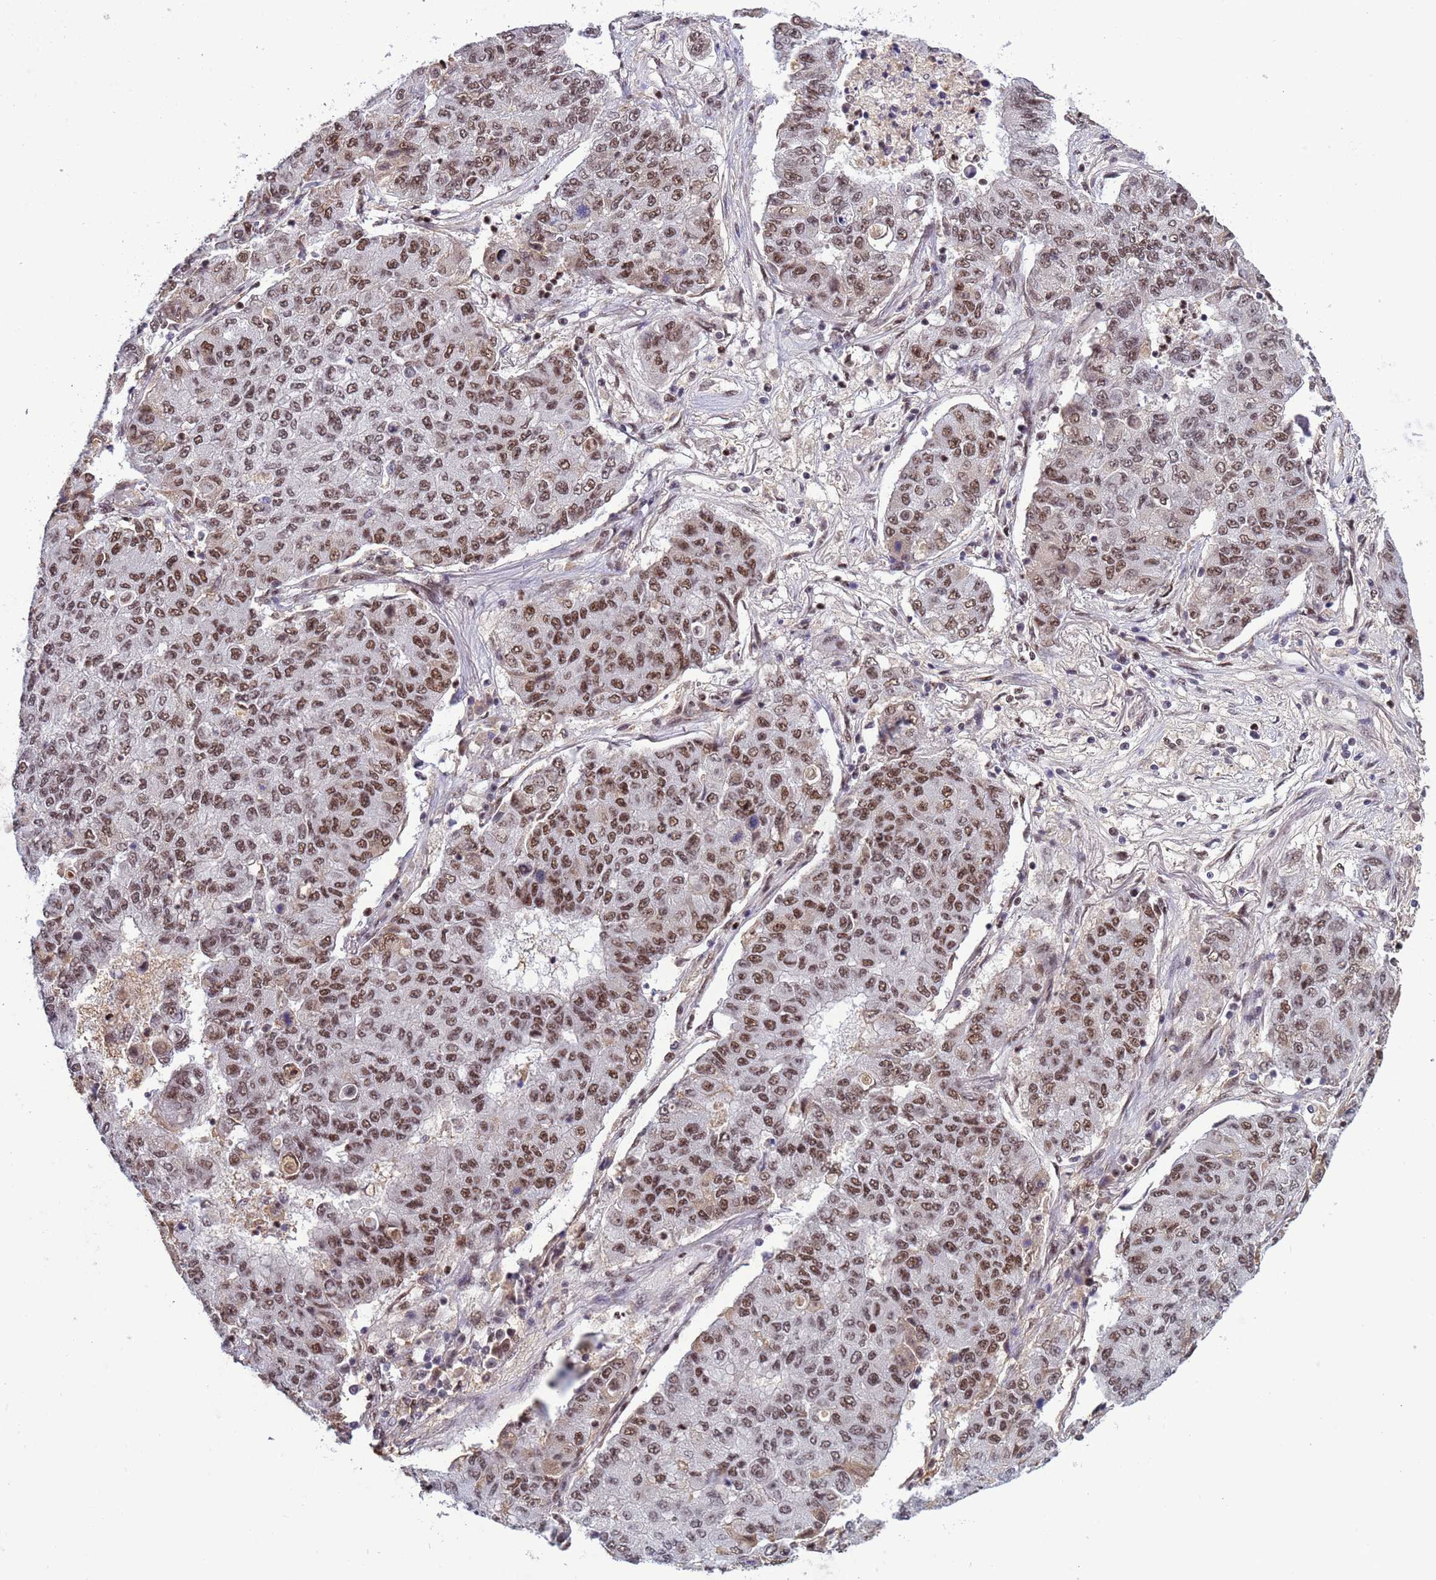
{"staining": {"intensity": "moderate", "quantity": ">75%", "location": "nuclear"}, "tissue": "lung cancer", "cell_type": "Tumor cells", "image_type": "cancer", "snomed": [{"axis": "morphology", "description": "Squamous cell carcinoma, NOS"}, {"axis": "topography", "description": "Lung"}], "caption": "Protein staining shows moderate nuclear expression in about >75% of tumor cells in lung cancer.", "gene": "SRRT", "patient": {"sex": "male", "age": 74}}